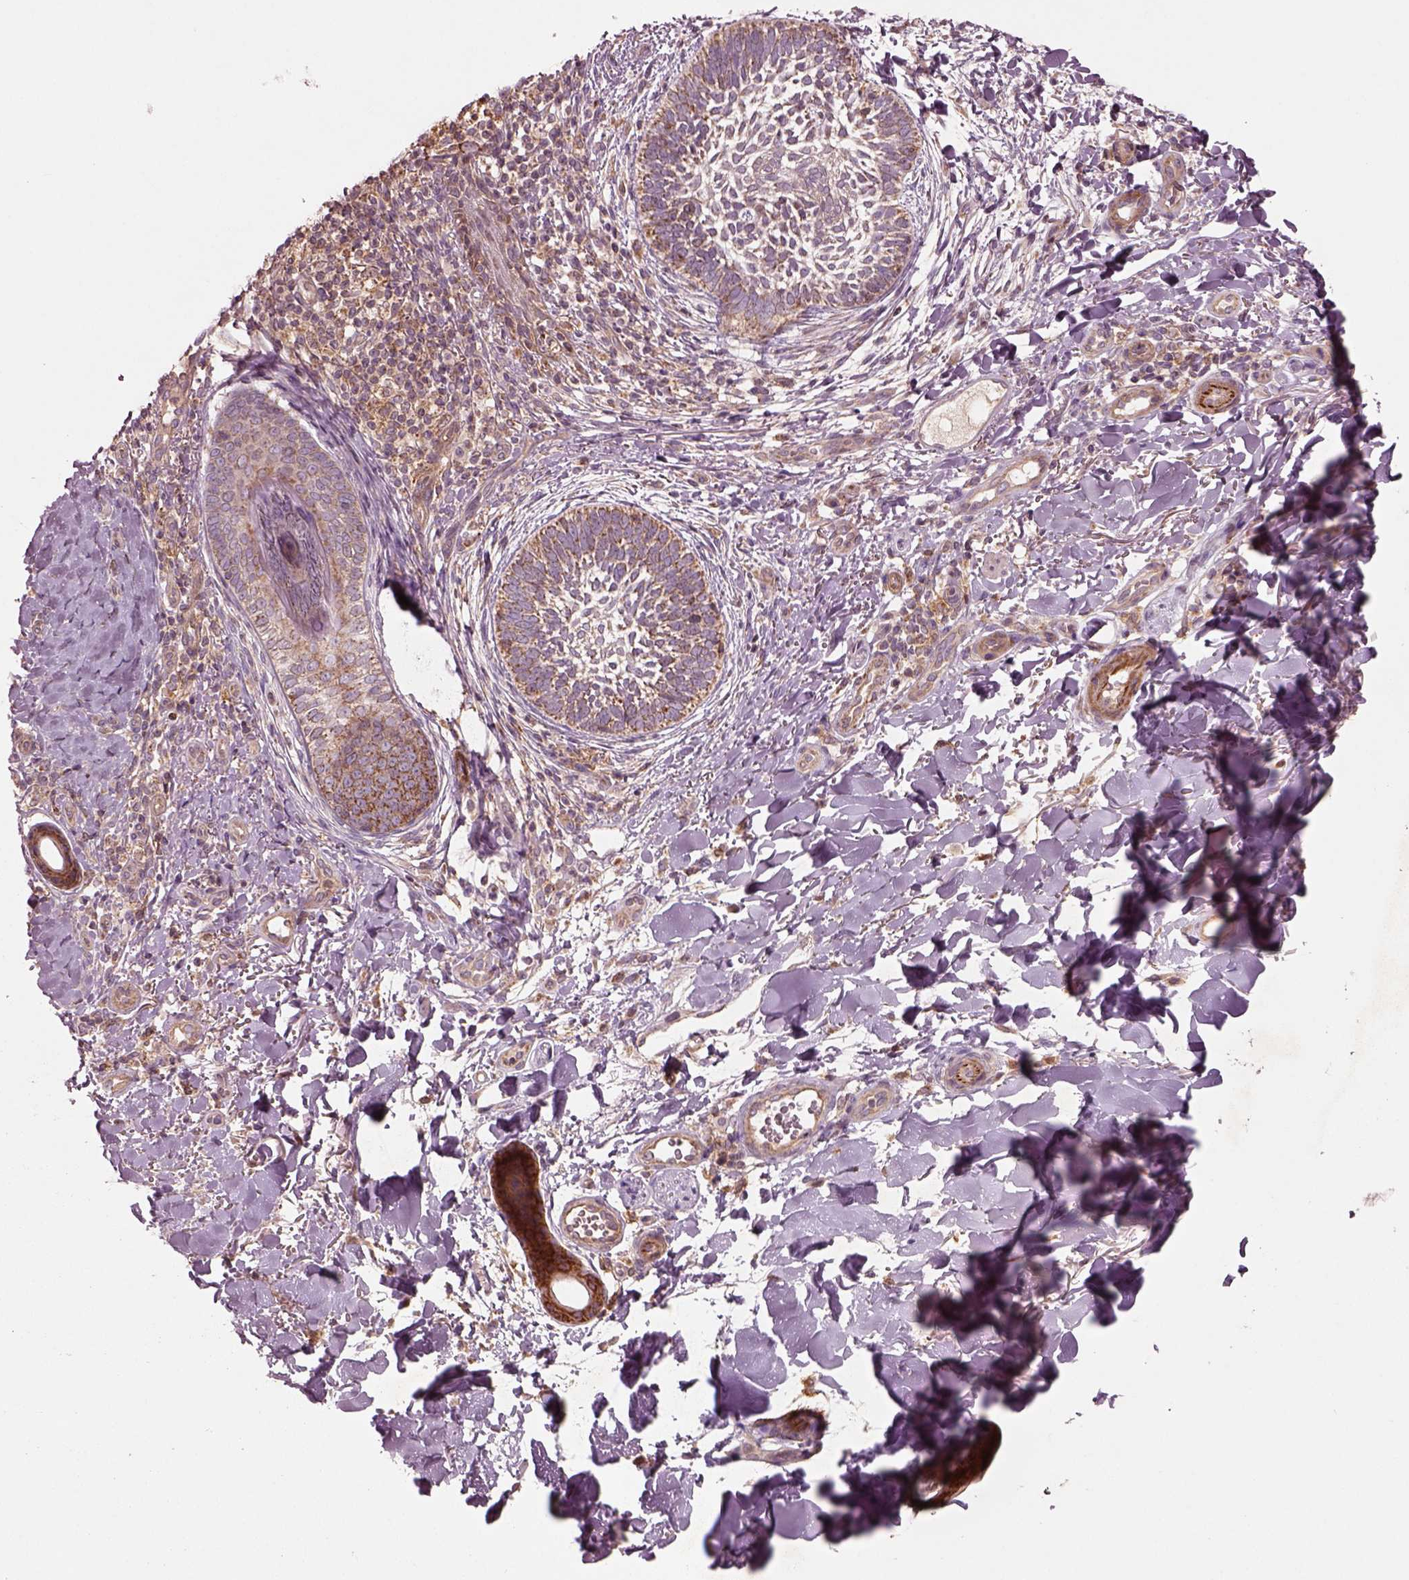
{"staining": {"intensity": "weak", "quantity": "25%-75%", "location": "cytoplasmic/membranous"}, "tissue": "skin cancer", "cell_type": "Tumor cells", "image_type": "cancer", "snomed": [{"axis": "morphology", "description": "Normal tissue, NOS"}, {"axis": "morphology", "description": "Basal cell carcinoma"}, {"axis": "topography", "description": "Skin"}], "caption": "Immunohistochemical staining of human skin cancer (basal cell carcinoma) shows weak cytoplasmic/membranous protein staining in approximately 25%-75% of tumor cells. The protein of interest is stained brown, and the nuclei are stained in blue (DAB (3,3'-diaminobenzidine) IHC with brightfield microscopy, high magnification).", "gene": "SLC25A5", "patient": {"sex": "male", "age": 46}}